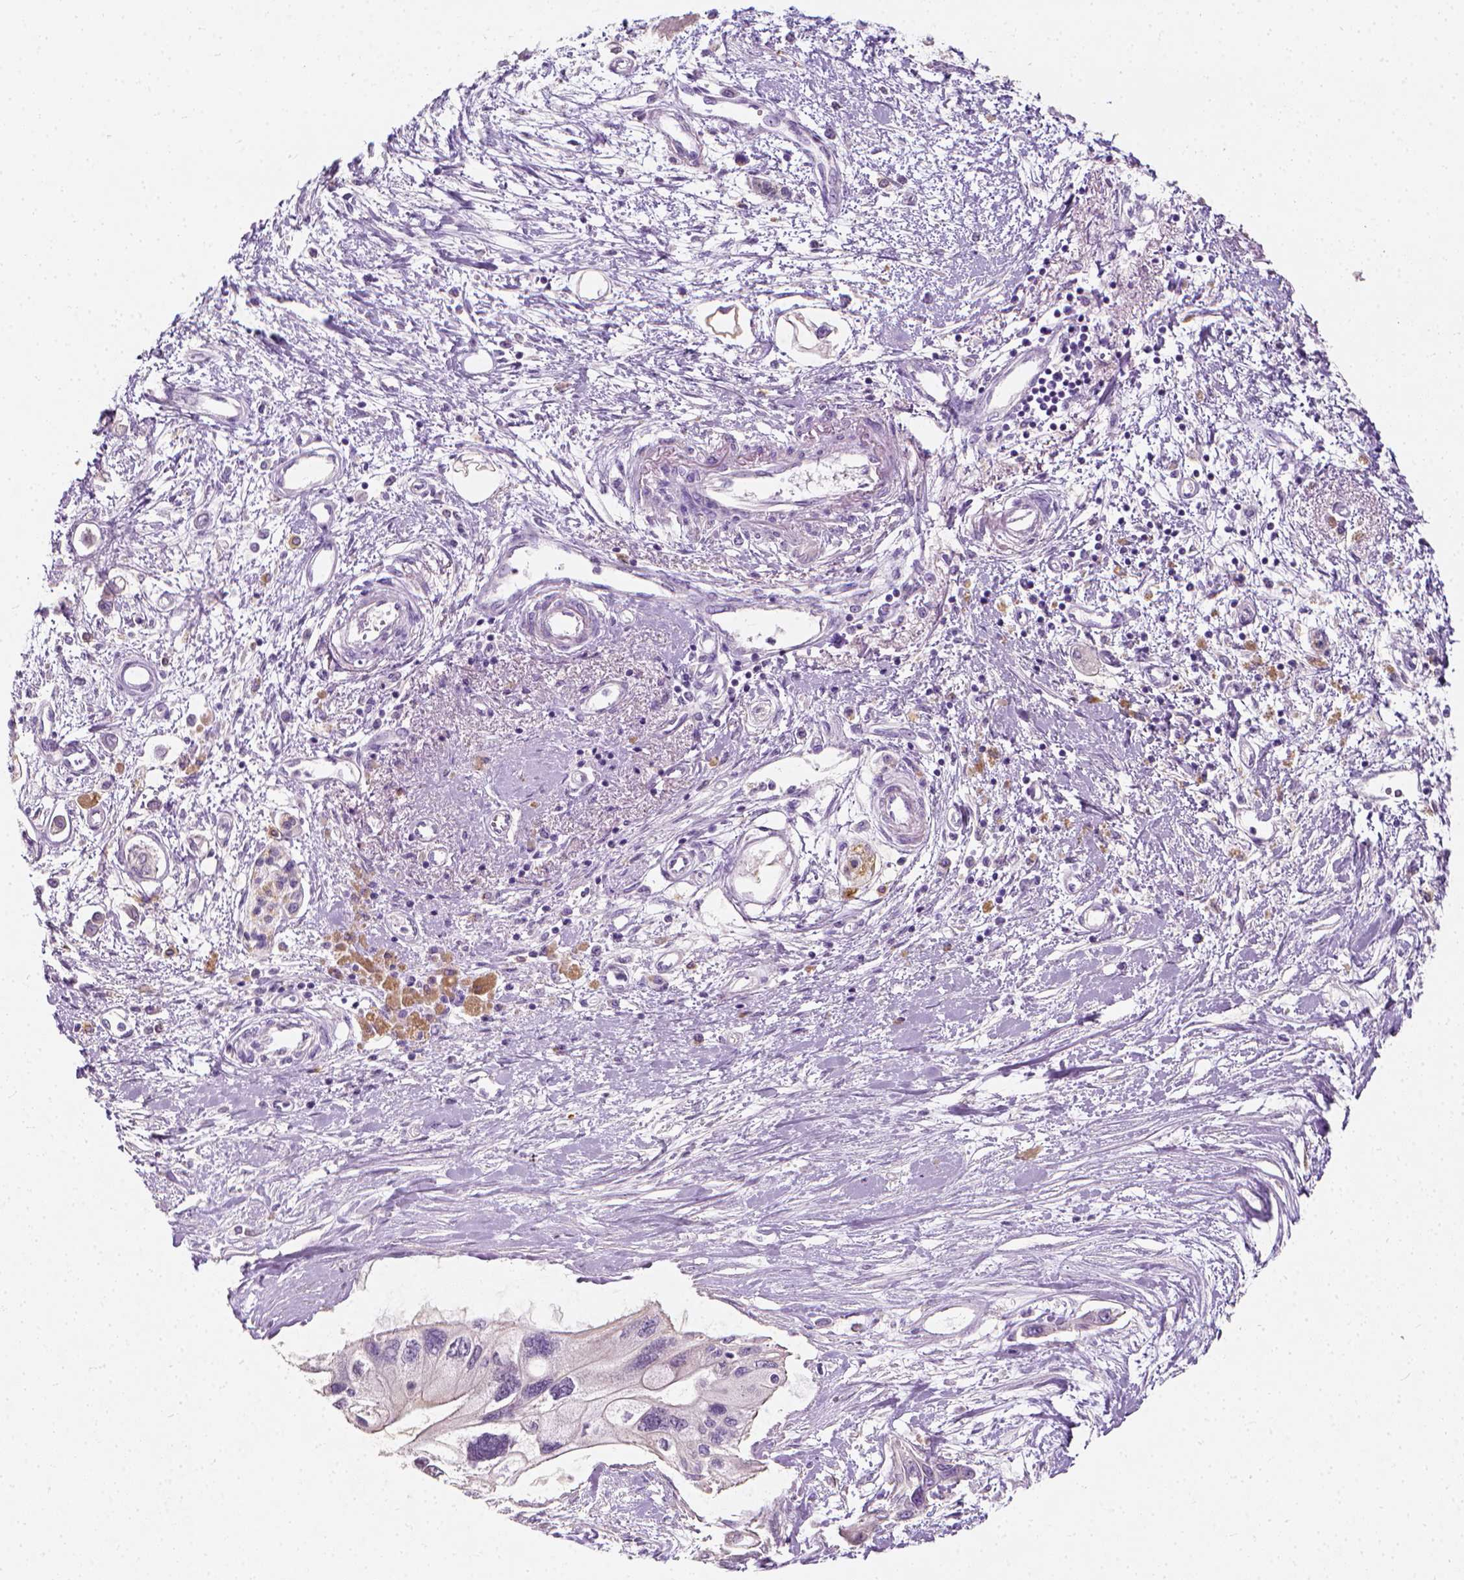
{"staining": {"intensity": "negative", "quantity": "none", "location": "none"}, "tissue": "pancreatic cancer", "cell_type": "Tumor cells", "image_type": "cancer", "snomed": [{"axis": "morphology", "description": "Adenocarcinoma, NOS"}, {"axis": "topography", "description": "Pancreas"}], "caption": "IHC micrograph of neoplastic tissue: human pancreatic cancer (adenocarcinoma) stained with DAB (3,3'-diaminobenzidine) reveals no significant protein staining in tumor cells. (Brightfield microscopy of DAB (3,3'-diaminobenzidine) immunohistochemistry at high magnification).", "gene": "DHCR24", "patient": {"sex": "female", "age": 77}}